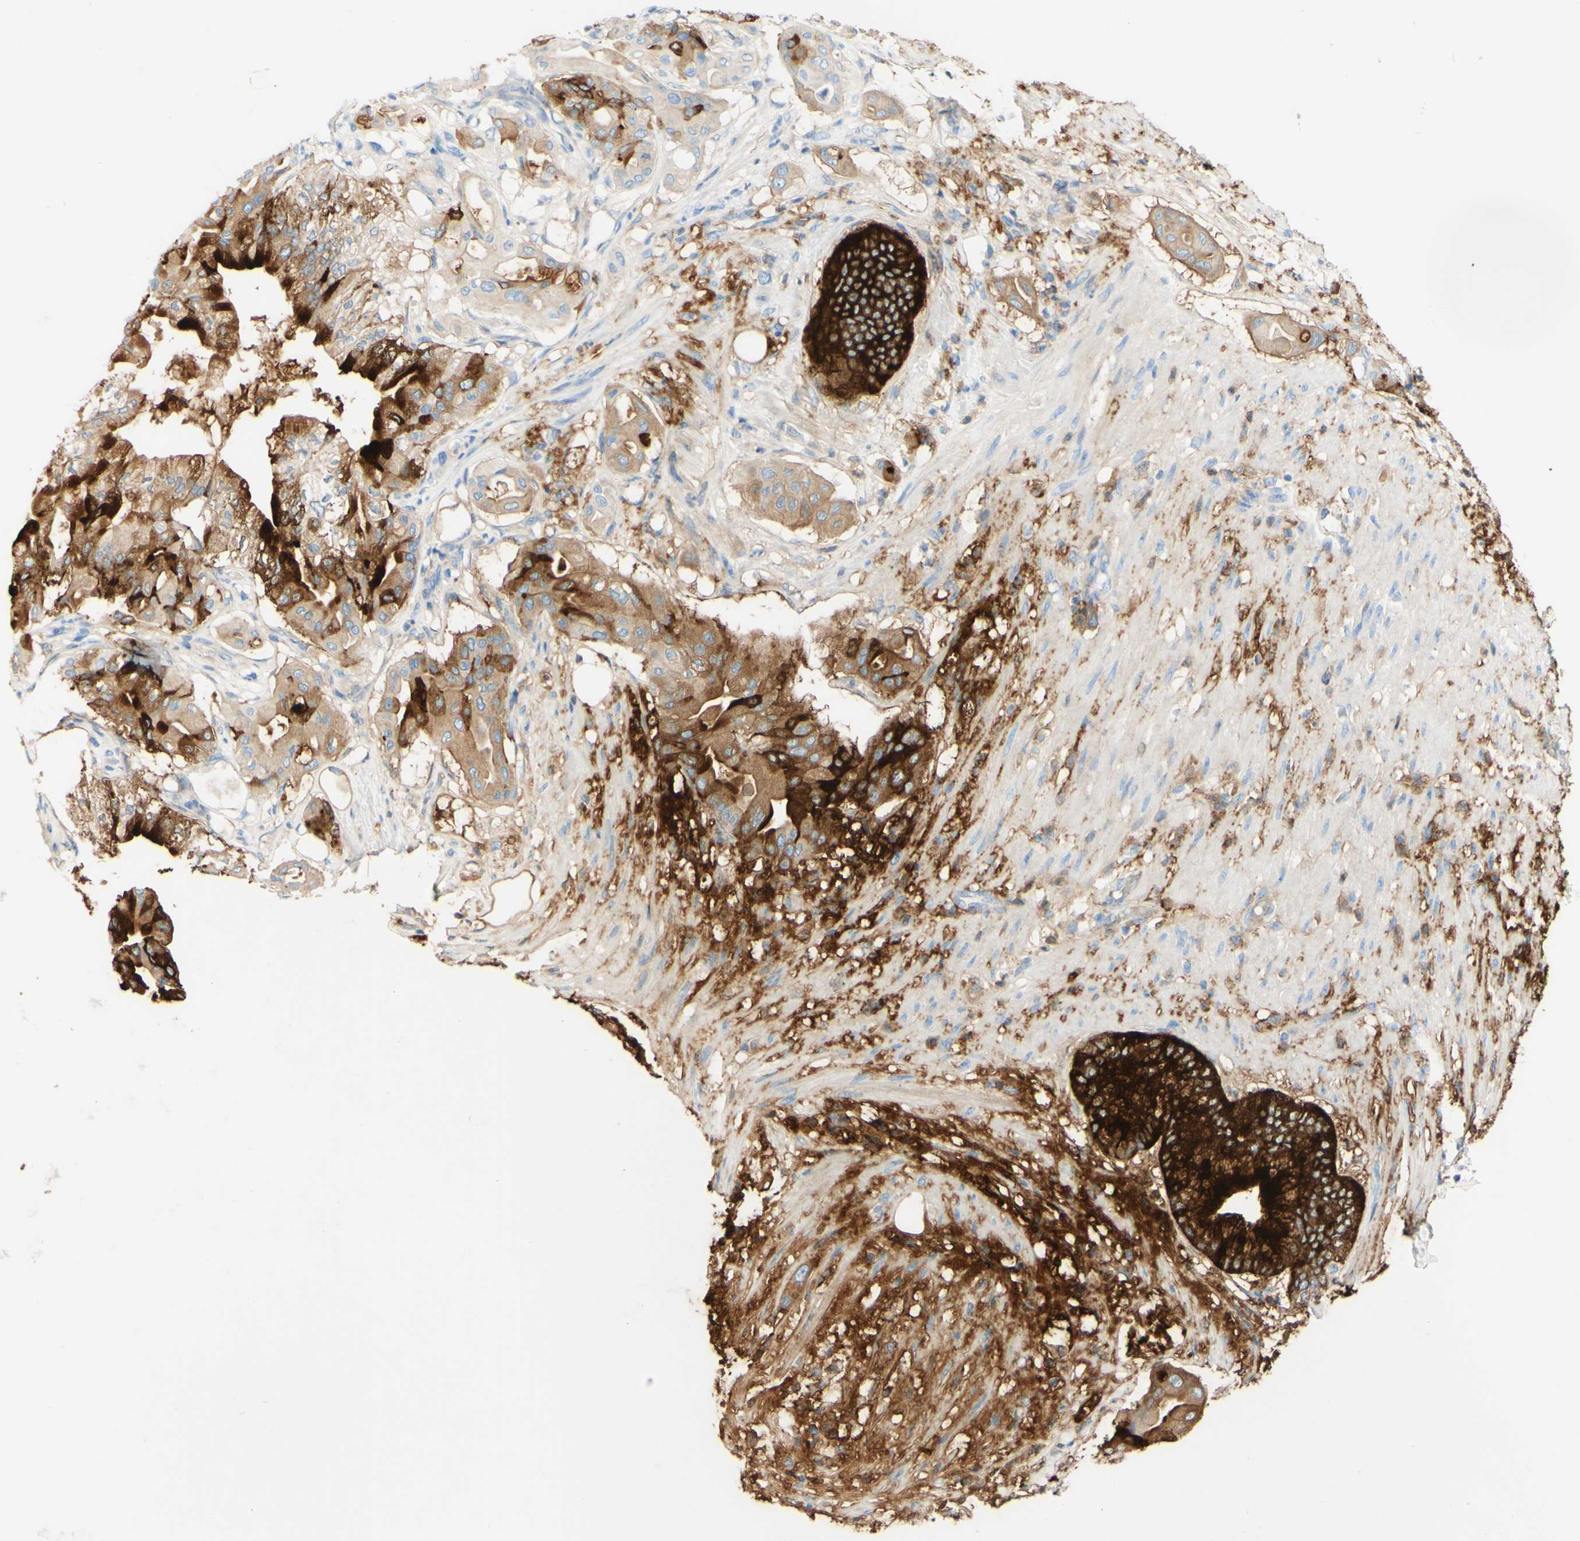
{"staining": {"intensity": "strong", "quantity": ">75%", "location": "cytoplasmic/membranous"}, "tissue": "pancreatic cancer", "cell_type": "Tumor cells", "image_type": "cancer", "snomed": [{"axis": "morphology", "description": "Adenocarcinoma, NOS"}, {"axis": "morphology", "description": "Adenocarcinoma, metastatic, NOS"}, {"axis": "topography", "description": "Lymph node"}, {"axis": "topography", "description": "Pancreas"}, {"axis": "topography", "description": "Duodenum"}], "caption": "A brown stain shows strong cytoplasmic/membranous positivity of a protein in pancreatic cancer tumor cells.", "gene": "PIGR", "patient": {"sex": "female", "age": 64}}